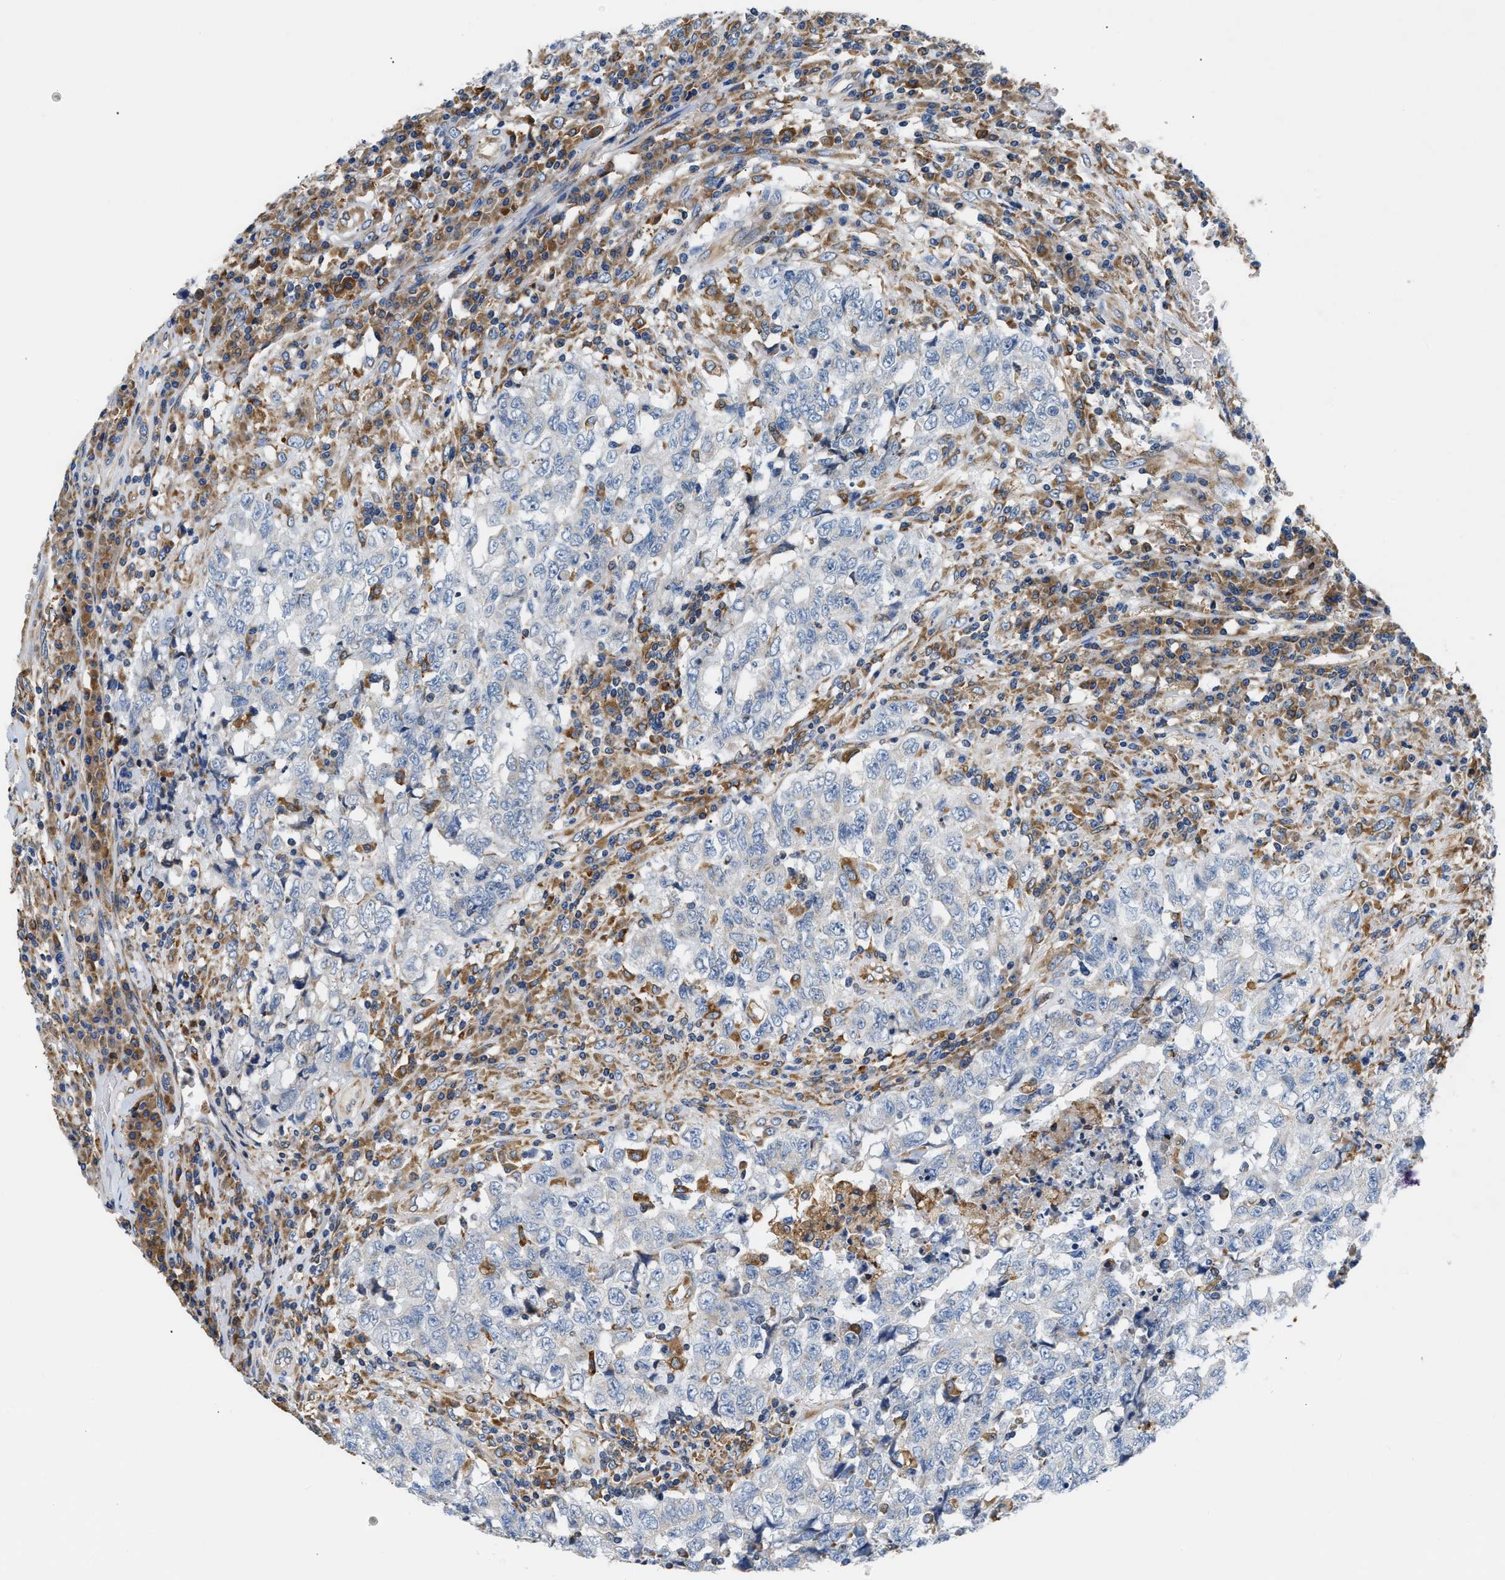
{"staining": {"intensity": "negative", "quantity": "none", "location": "none"}, "tissue": "testis cancer", "cell_type": "Tumor cells", "image_type": "cancer", "snomed": [{"axis": "morphology", "description": "Necrosis, NOS"}, {"axis": "morphology", "description": "Carcinoma, Embryonal, NOS"}, {"axis": "topography", "description": "Testis"}], "caption": "Tumor cells show no significant protein positivity in testis embryonal carcinoma.", "gene": "HDHD3", "patient": {"sex": "male", "age": 19}}